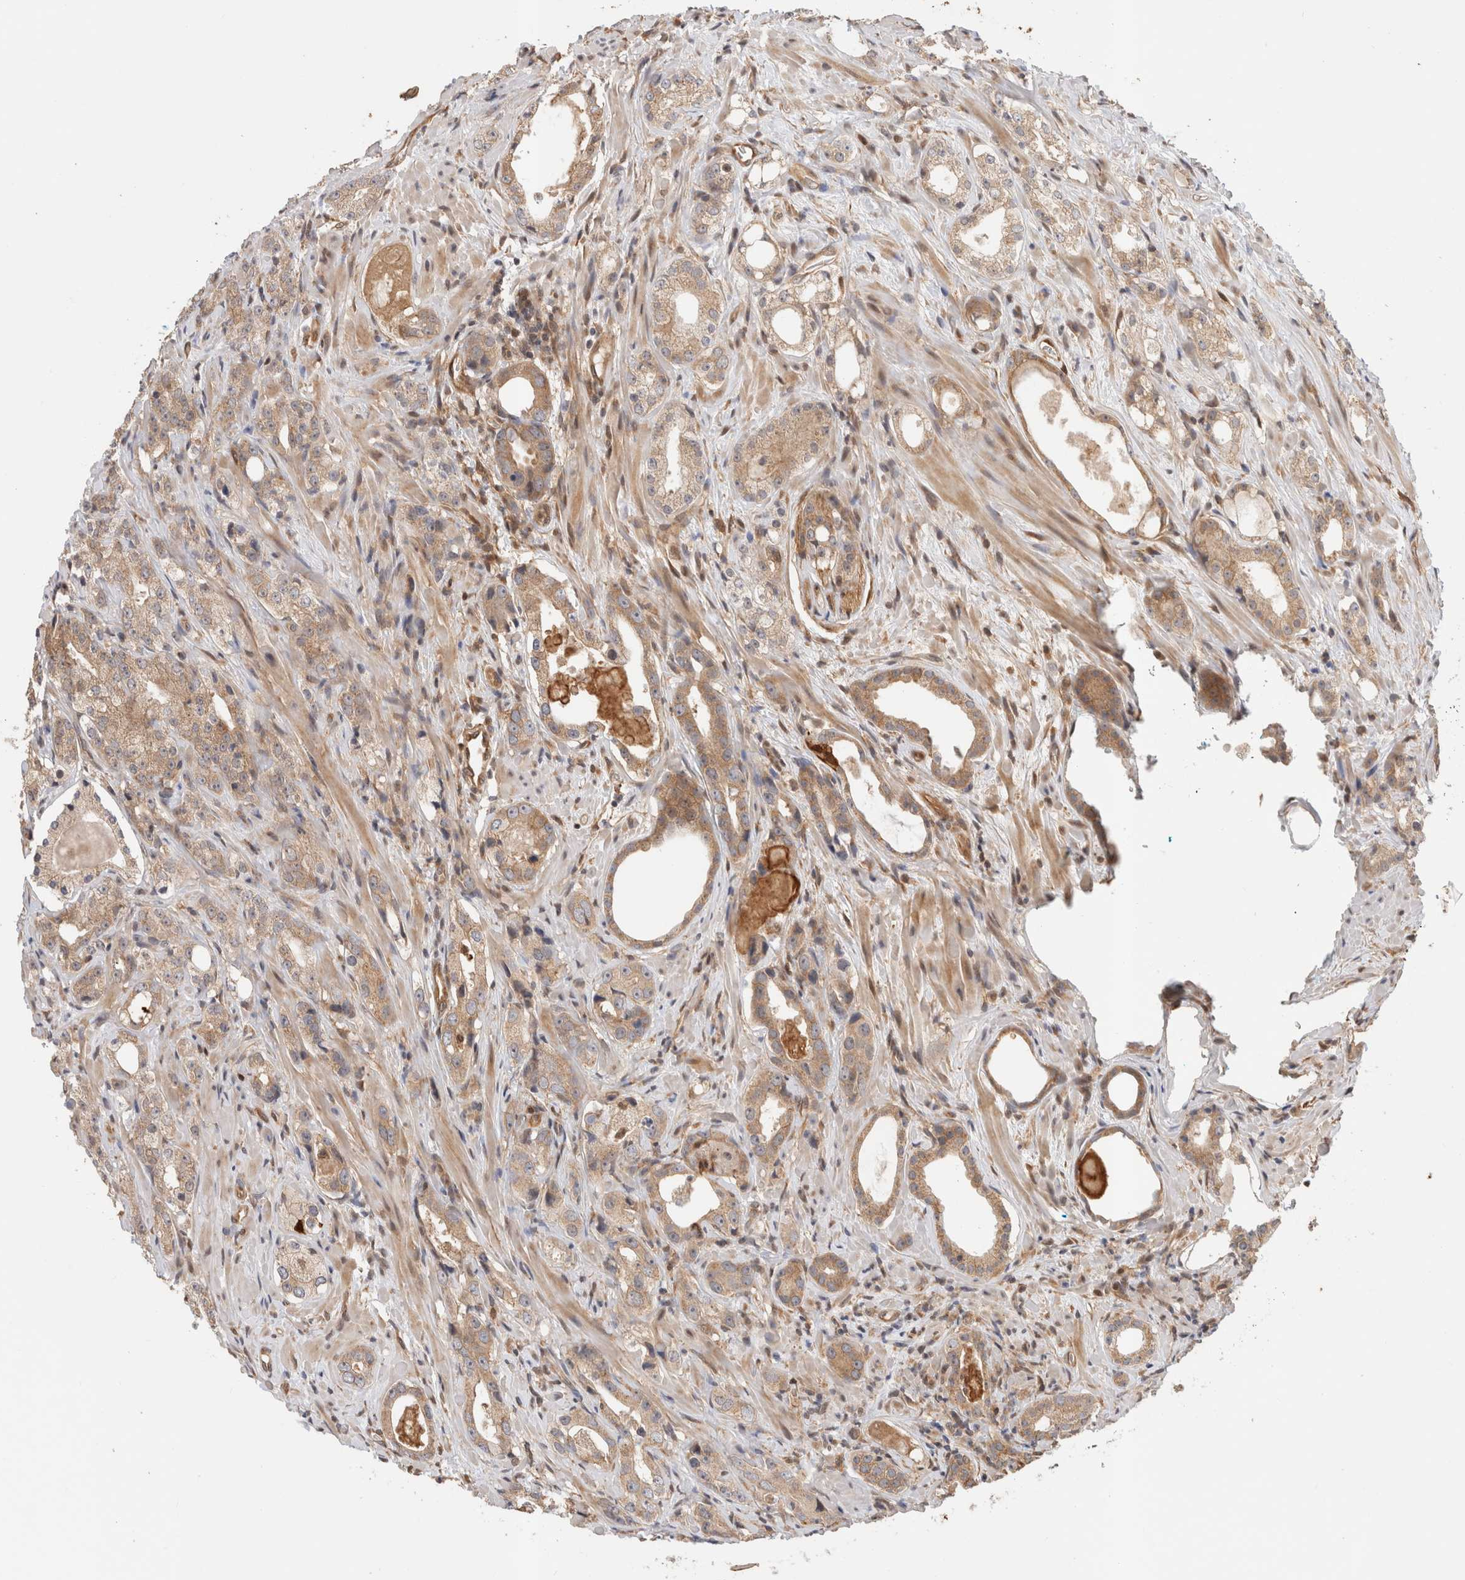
{"staining": {"intensity": "weak", "quantity": ">75%", "location": "cytoplasmic/membranous"}, "tissue": "prostate cancer", "cell_type": "Tumor cells", "image_type": "cancer", "snomed": [{"axis": "morphology", "description": "Adenocarcinoma, High grade"}, {"axis": "topography", "description": "Prostate"}], "caption": "The micrograph shows immunohistochemical staining of prostate cancer. There is weak cytoplasmic/membranous positivity is present in approximately >75% of tumor cells.", "gene": "OTUD6B", "patient": {"sex": "male", "age": 63}}